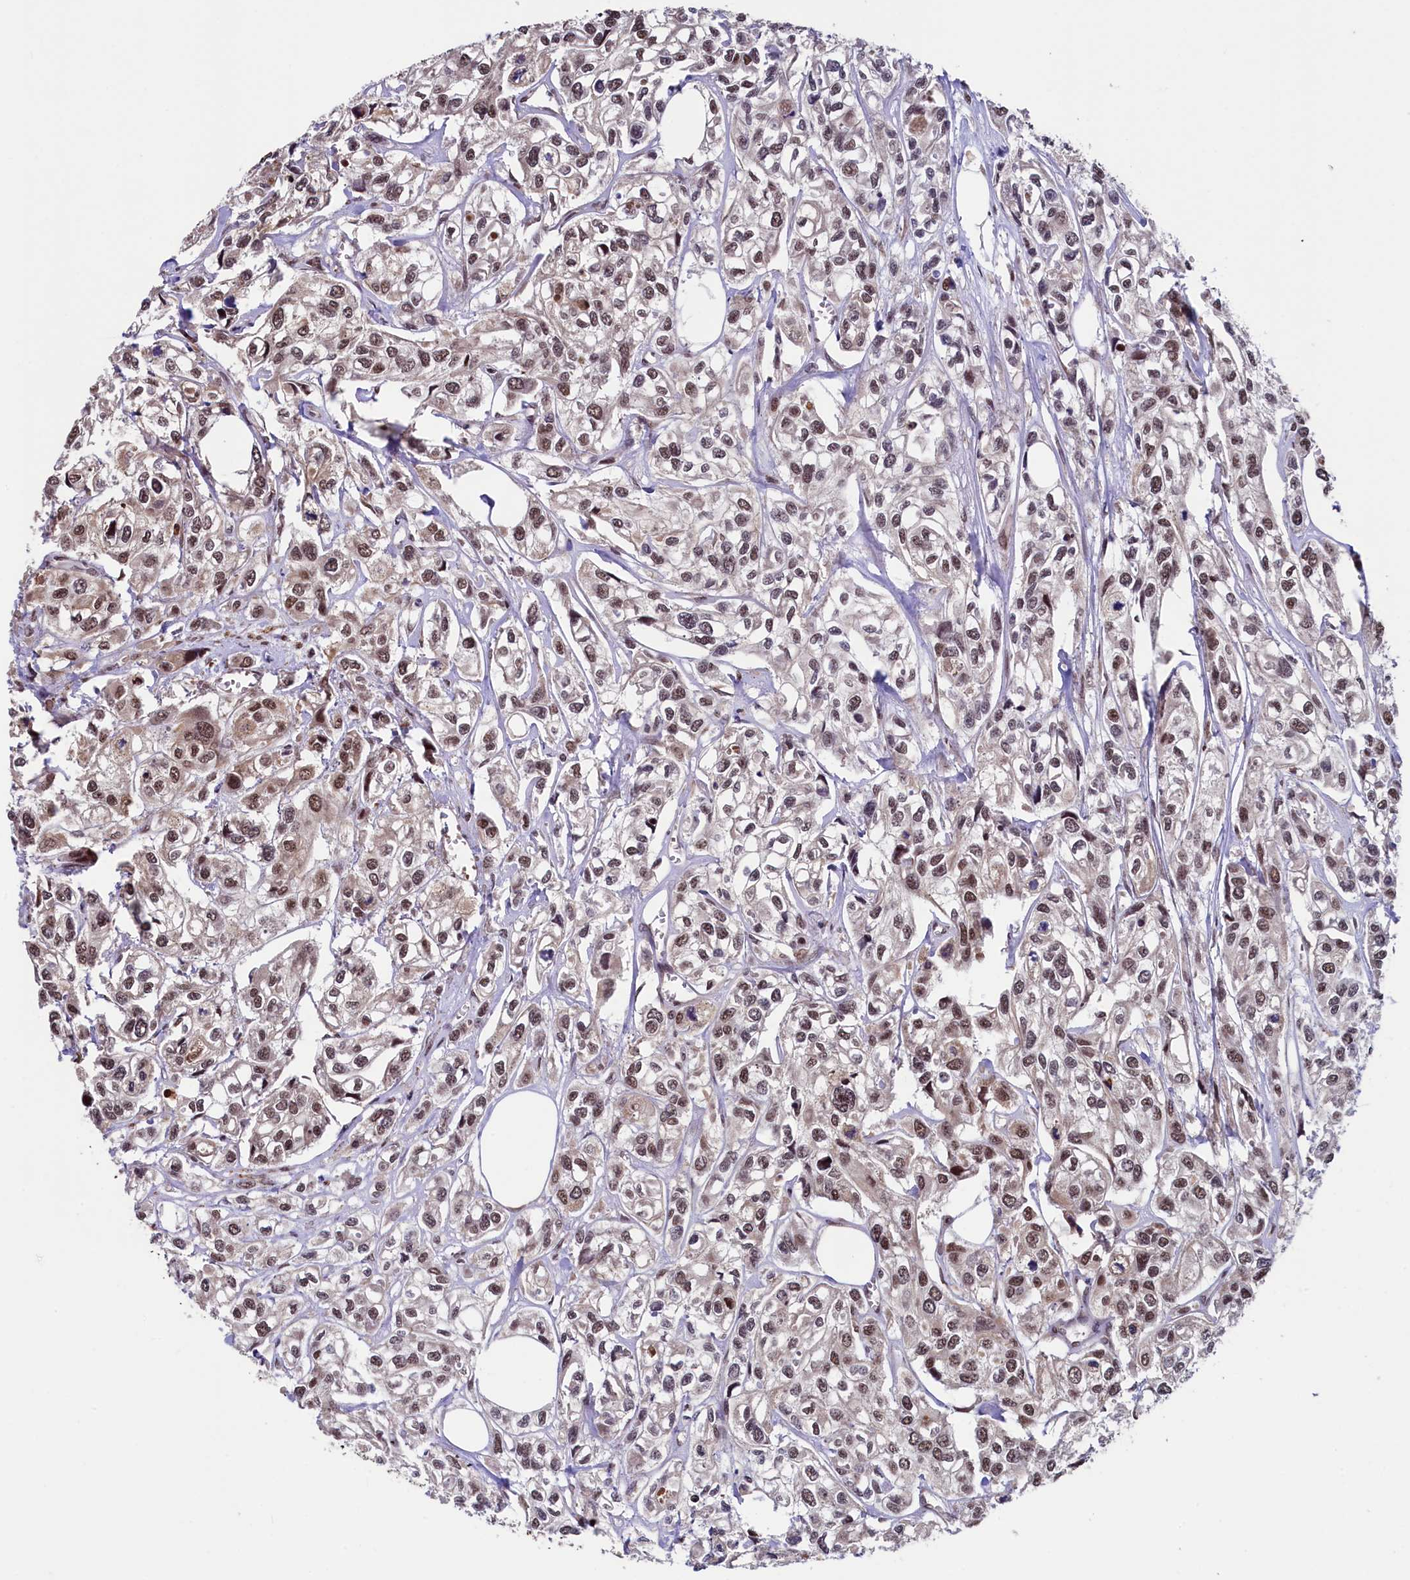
{"staining": {"intensity": "moderate", "quantity": ">75%", "location": "nuclear"}, "tissue": "urothelial cancer", "cell_type": "Tumor cells", "image_type": "cancer", "snomed": [{"axis": "morphology", "description": "Urothelial carcinoma, High grade"}, {"axis": "topography", "description": "Urinary bladder"}], "caption": "An IHC photomicrograph of tumor tissue is shown. Protein staining in brown labels moderate nuclear positivity in high-grade urothelial carcinoma within tumor cells.", "gene": "LEO1", "patient": {"sex": "male", "age": 67}}